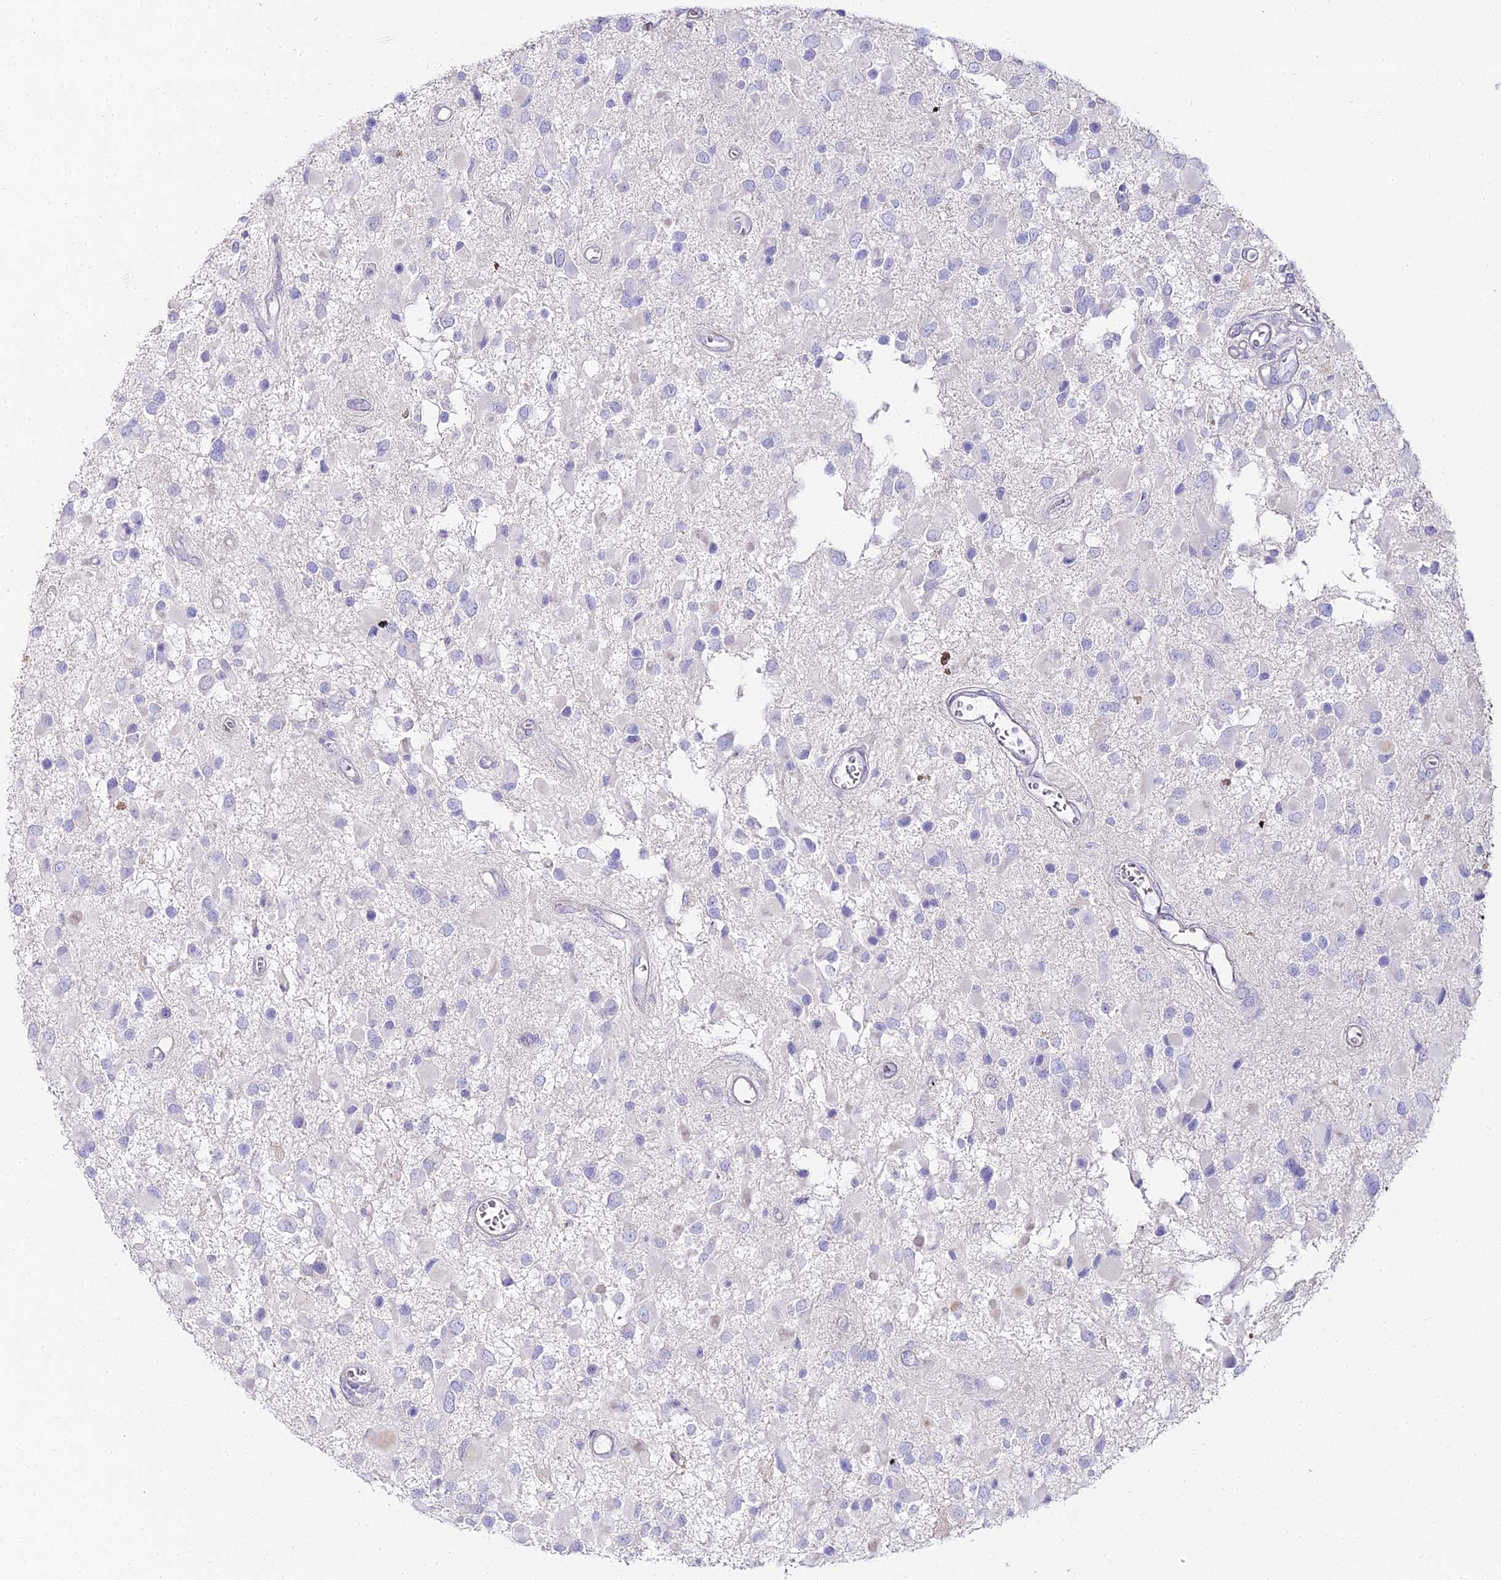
{"staining": {"intensity": "negative", "quantity": "none", "location": "none"}, "tissue": "glioma", "cell_type": "Tumor cells", "image_type": "cancer", "snomed": [{"axis": "morphology", "description": "Glioma, malignant, High grade"}, {"axis": "topography", "description": "Brain"}], "caption": "A histopathology image of human glioma is negative for staining in tumor cells.", "gene": "ALPG", "patient": {"sex": "male", "age": 53}}